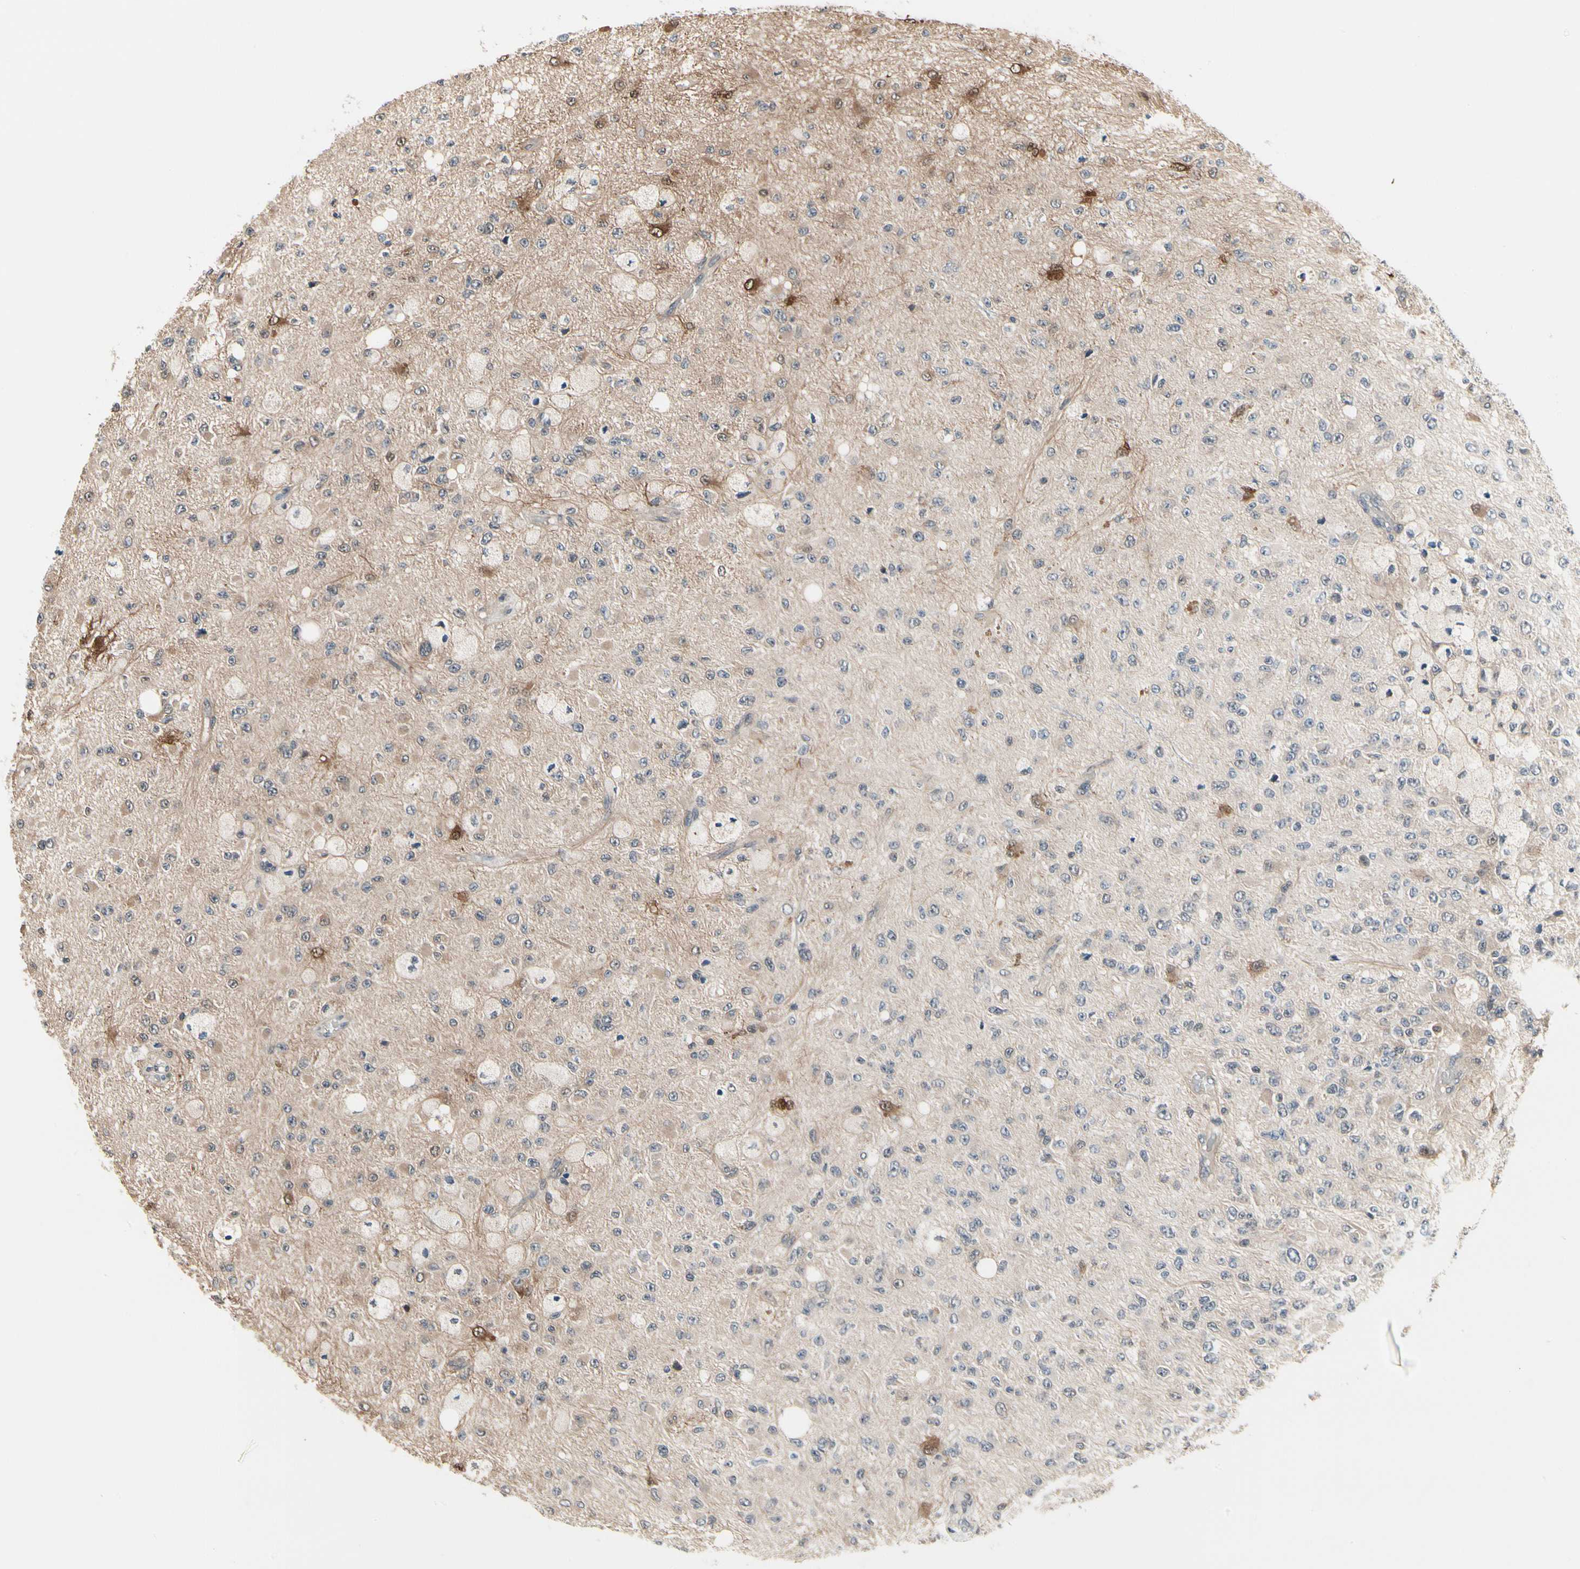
{"staining": {"intensity": "negative", "quantity": "none", "location": "none"}, "tissue": "glioma", "cell_type": "Tumor cells", "image_type": "cancer", "snomed": [{"axis": "morphology", "description": "Glioma, malignant, High grade"}, {"axis": "topography", "description": "pancreas cauda"}], "caption": "Tumor cells show no significant protein positivity in glioma.", "gene": "PRDX6", "patient": {"sex": "male", "age": 60}}